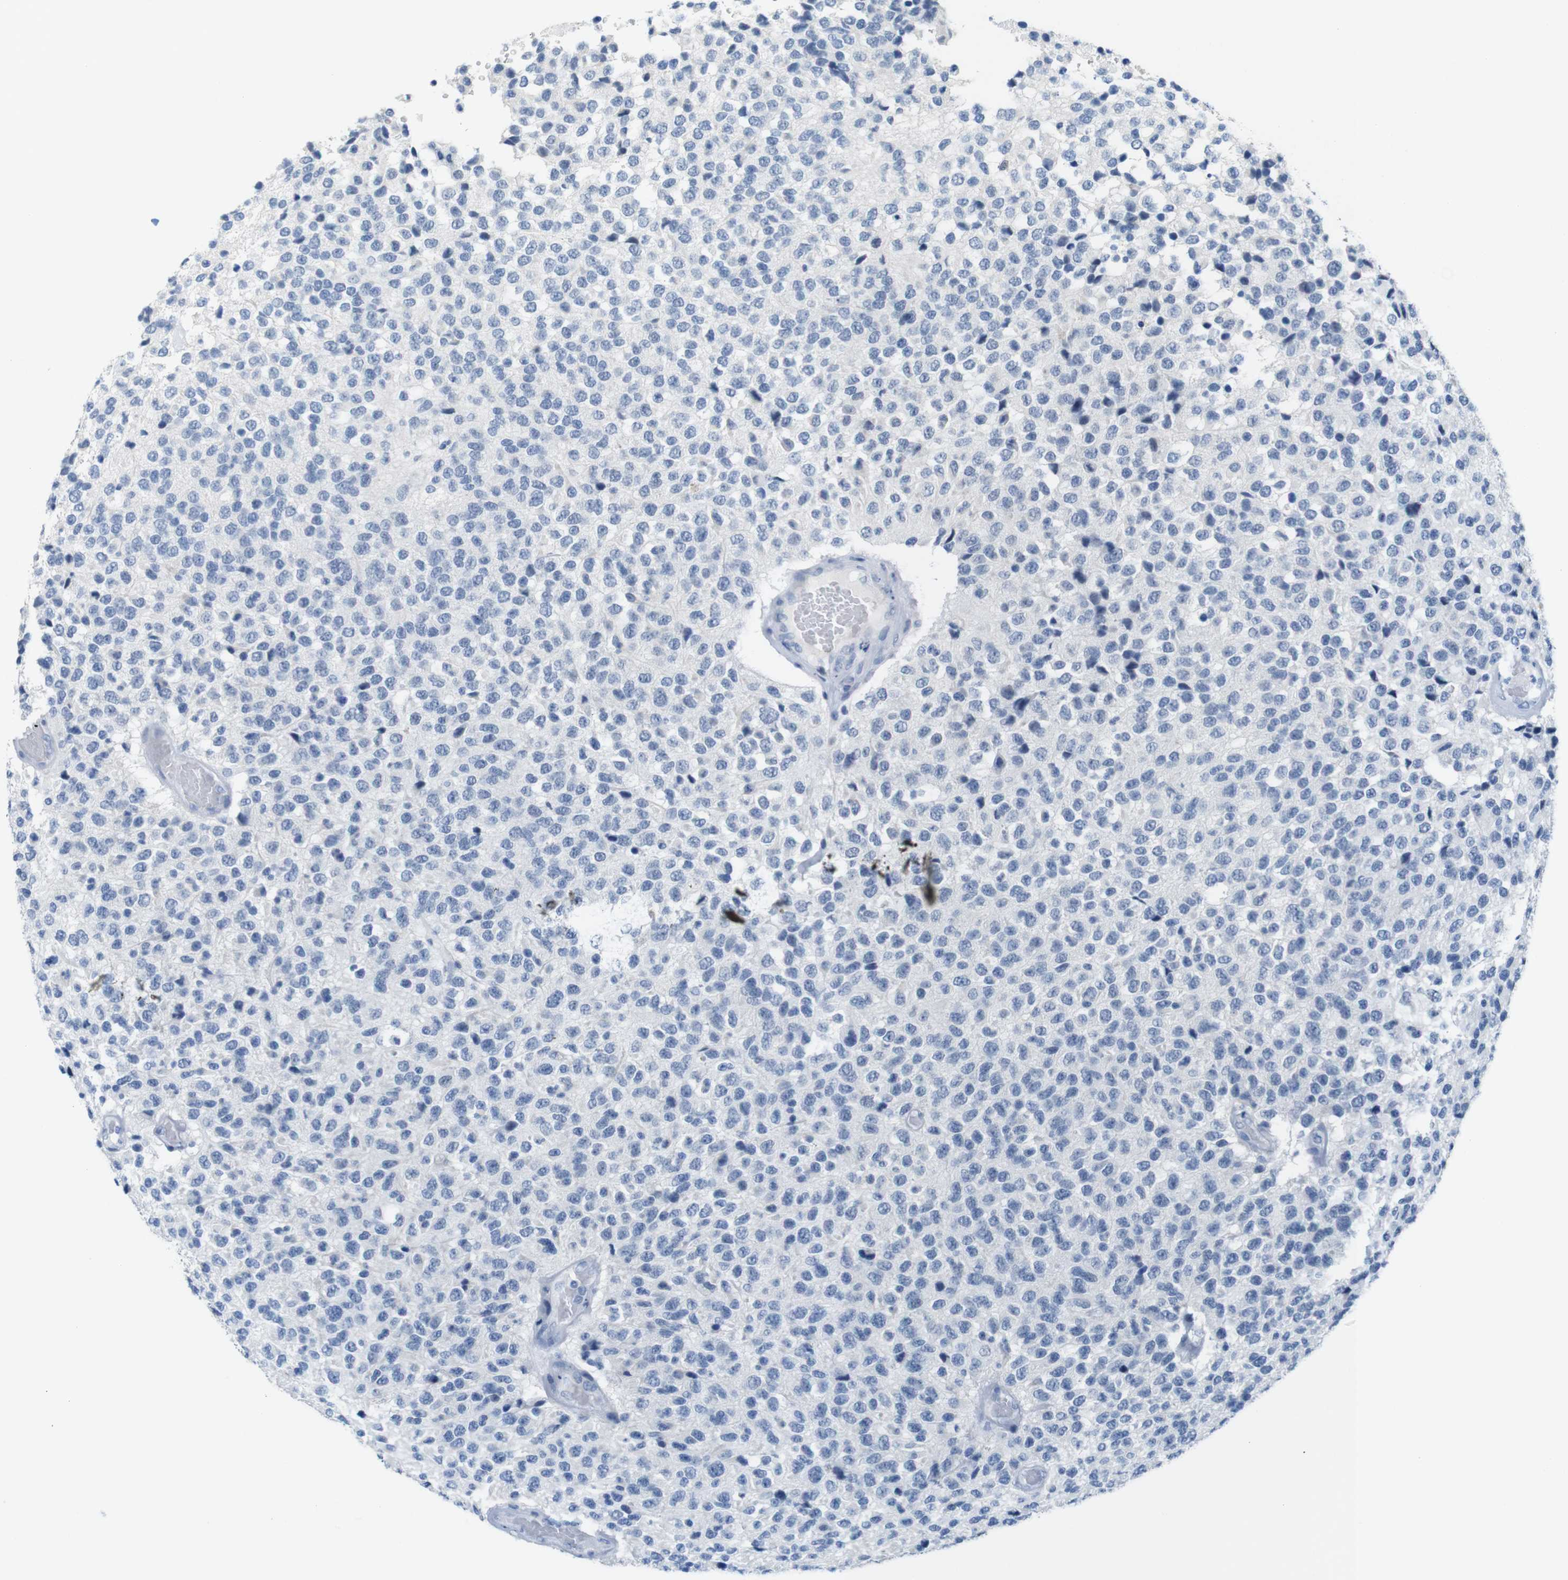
{"staining": {"intensity": "negative", "quantity": "none", "location": "none"}, "tissue": "glioma", "cell_type": "Tumor cells", "image_type": "cancer", "snomed": [{"axis": "morphology", "description": "Glioma, malignant, High grade"}, {"axis": "topography", "description": "pancreas cauda"}], "caption": "Malignant glioma (high-grade) was stained to show a protein in brown. There is no significant expression in tumor cells.", "gene": "OPN1SW", "patient": {"sex": "male", "age": 60}}